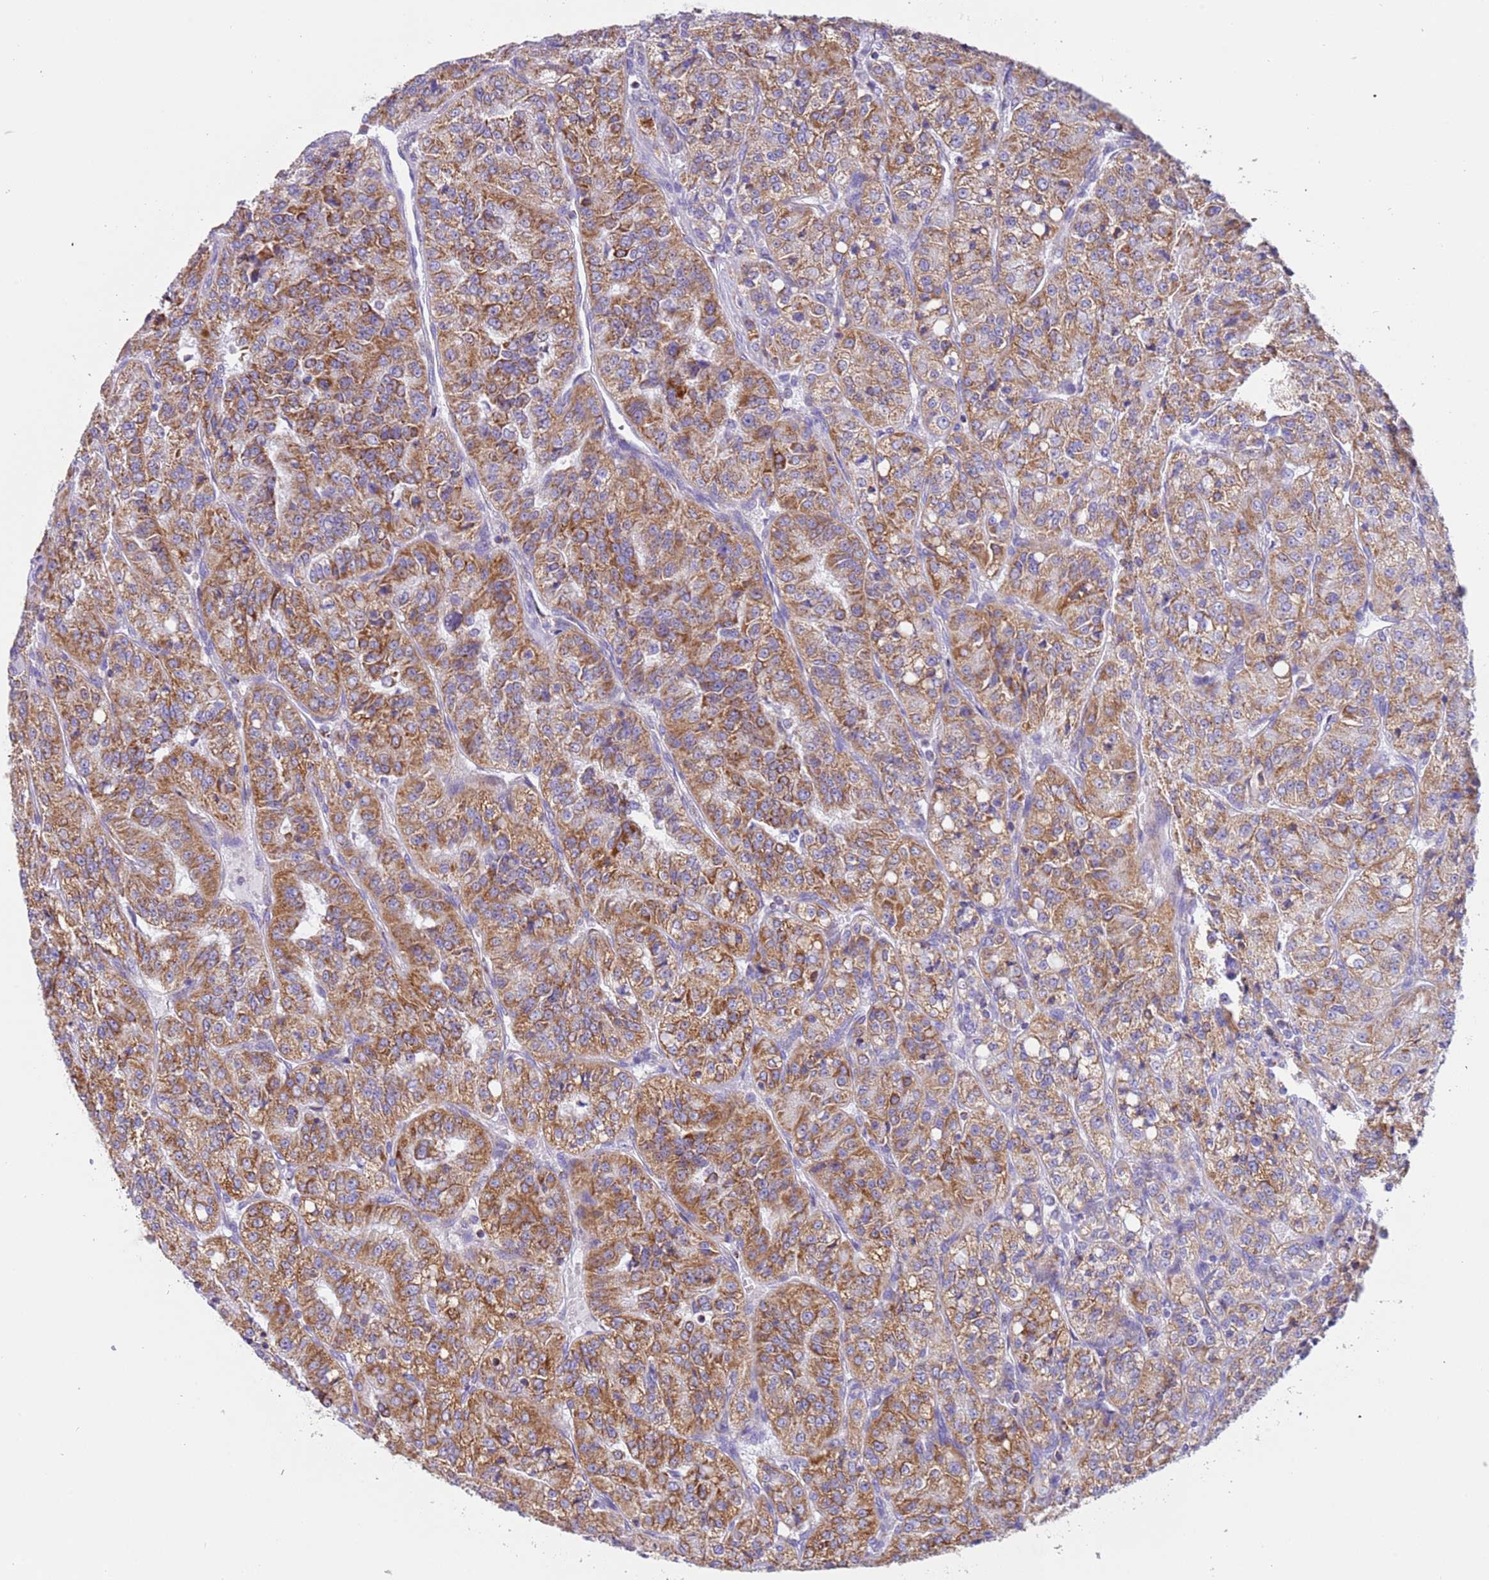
{"staining": {"intensity": "moderate", "quantity": ">75%", "location": "cytoplasmic/membranous"}, "tissue": "renal cancer", "cell_type": "Tumor cells", "image_type": "cancer", "snomed": [{"axis": "morphology", "description": "Adenocarcinoma, NOS"}, {"axis": "topography", "description": "Kidney"}], "caption": "About >75% of tumor cells in human adenocarcinoma (renal) exhibit moderate cytoplasmic/membranous protein staining as visualized by brown immunohistochemical staining.", "gene": "SUCLG2", "patient": {"sex": "female", "age": 63}}